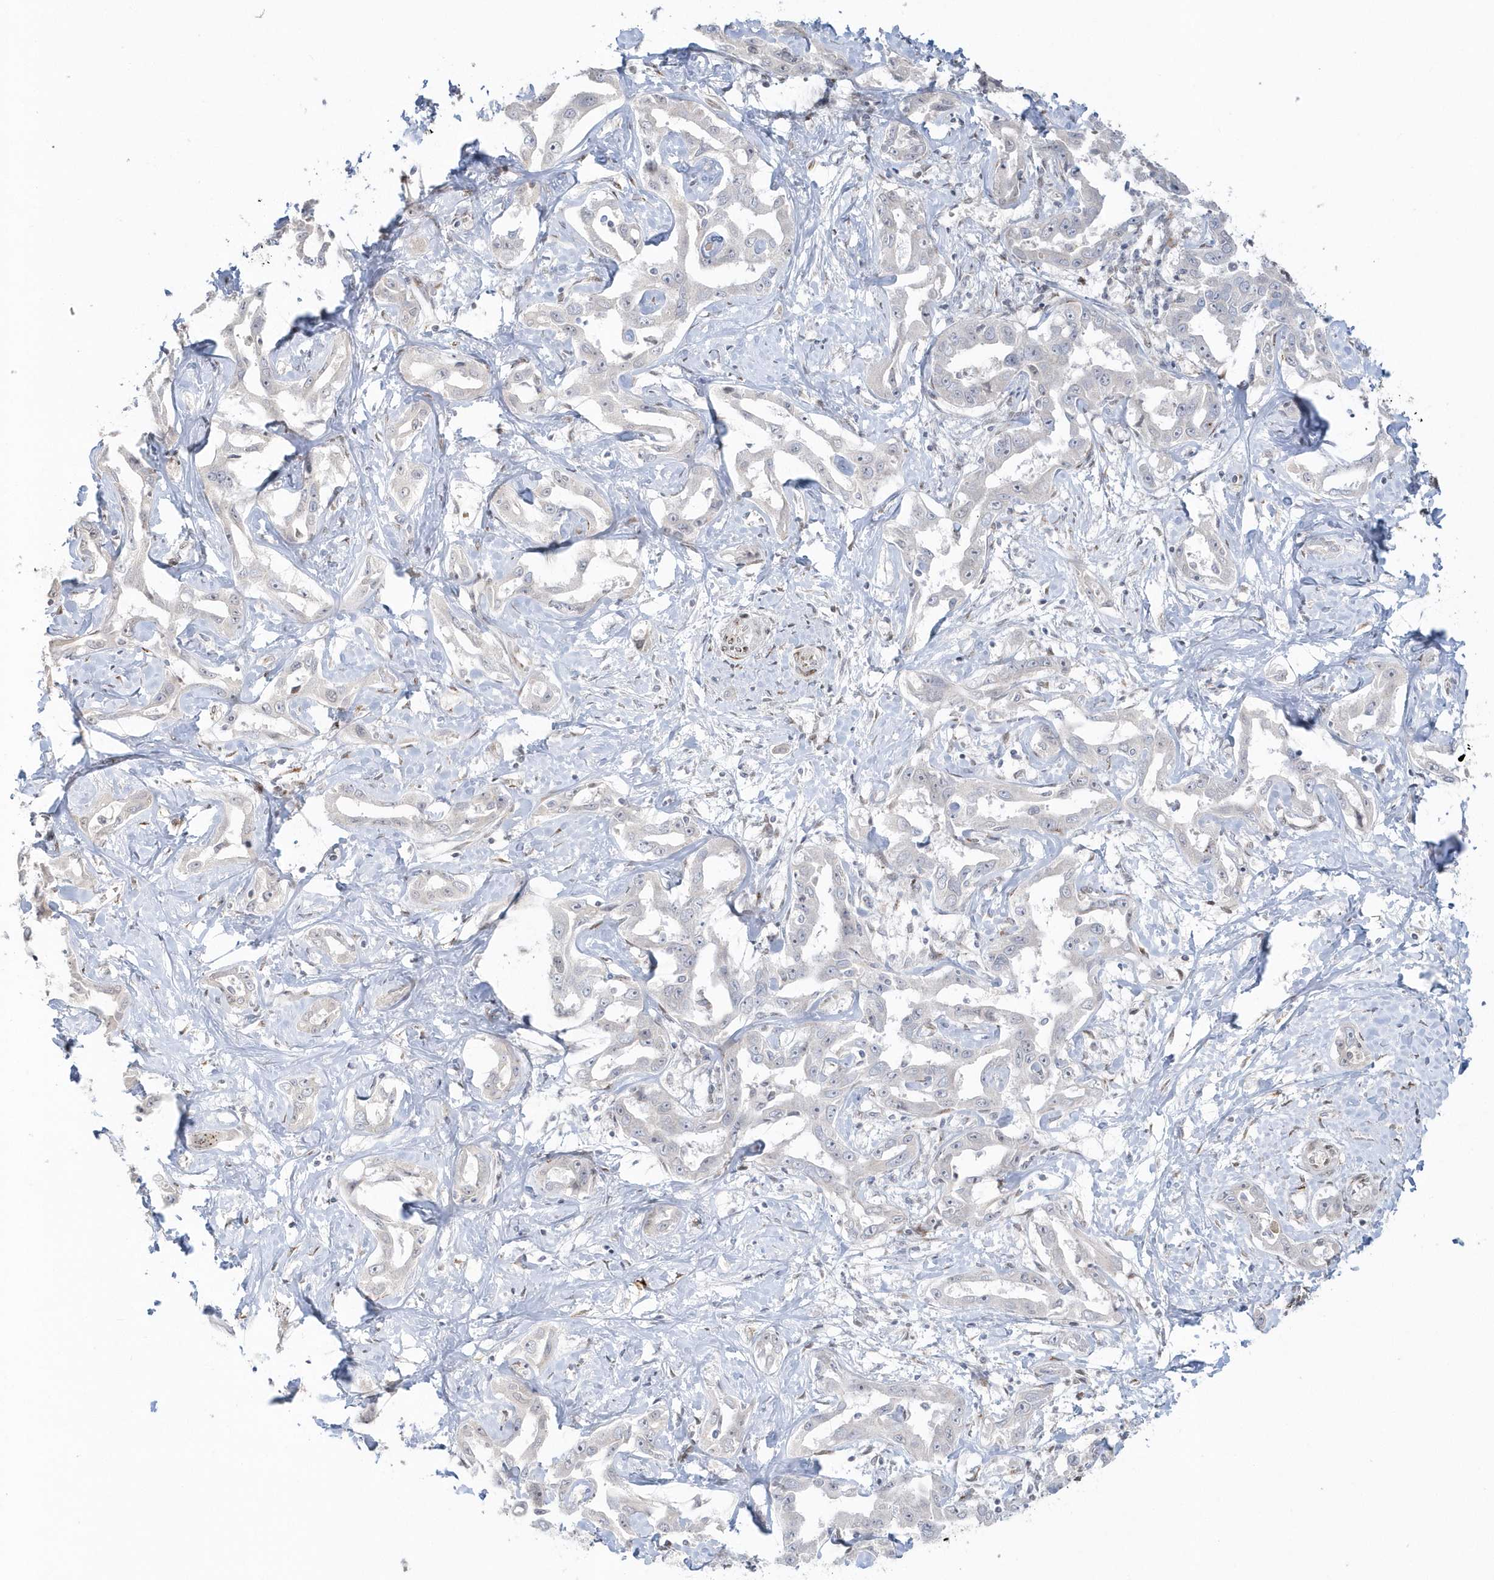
{"staining": {"intensity": "negative", "quantity": "none", "location": "none"}, "tissue": "liver cancer", "cell_type": "Tumor cells", "image_type": "cancer", "snomed": [{"axis": "morphology", "description": "Cholangiocarcinoma"}, {"axis": "topography", "description": "Liver"}], "caption": "Tumor cells show no significant expression in liver cancer. (Stains: DAB immunohistochemistry (IHC) with hematoxylin counter stain, Microscopy: brightfield microscopy at high magnification).", "gene": "DHFR", "patient": {"sex": "male", "age": 59}}